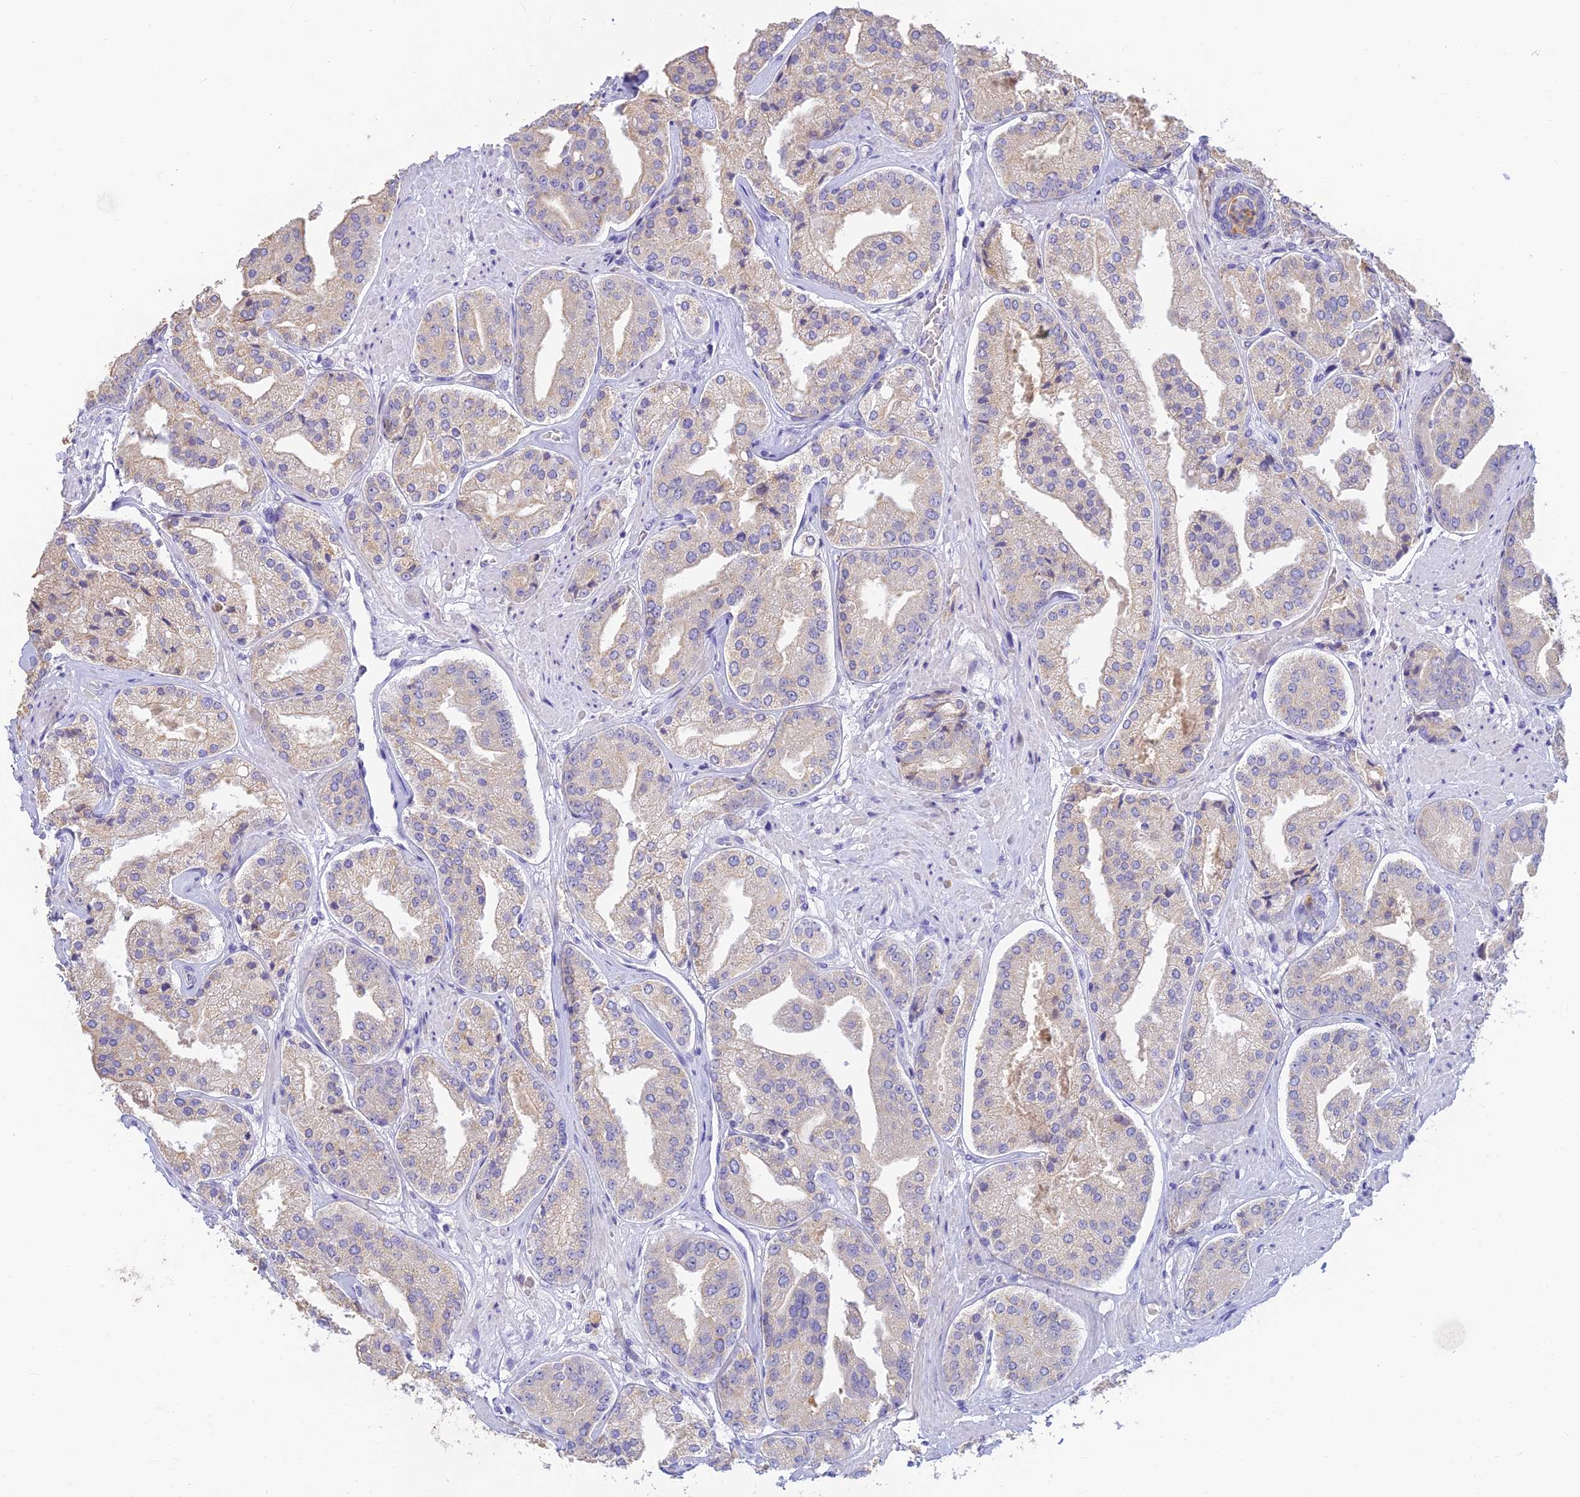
{"staining": {"intensity": "negative", "quantity": "none", "location": "none"}, "tissue": "prostate cancer", "cell_type": "Tumor cells", "image_type": "cancer", "snomed": [{"axis": "morphology", "description": "Adenocarcinoma, High grade"}, {"axis": "topography", "description": "Prostate"}], "caption": "Immunohistochemistry (IHC) image of neoplastic tissue: prostate cancer stained with DAB (3,3'-diaminobenzidine) reveals no significant protein expression in tumor cells. (Stains: DAB (3,3'-diaminobenzidine) immunohistochemistry with hematoxylin counter stain, Microscopy: brightfield microscopy at high magnification).", "gene": "INTS13", "patient": {"sex": "male", "age": 63}}